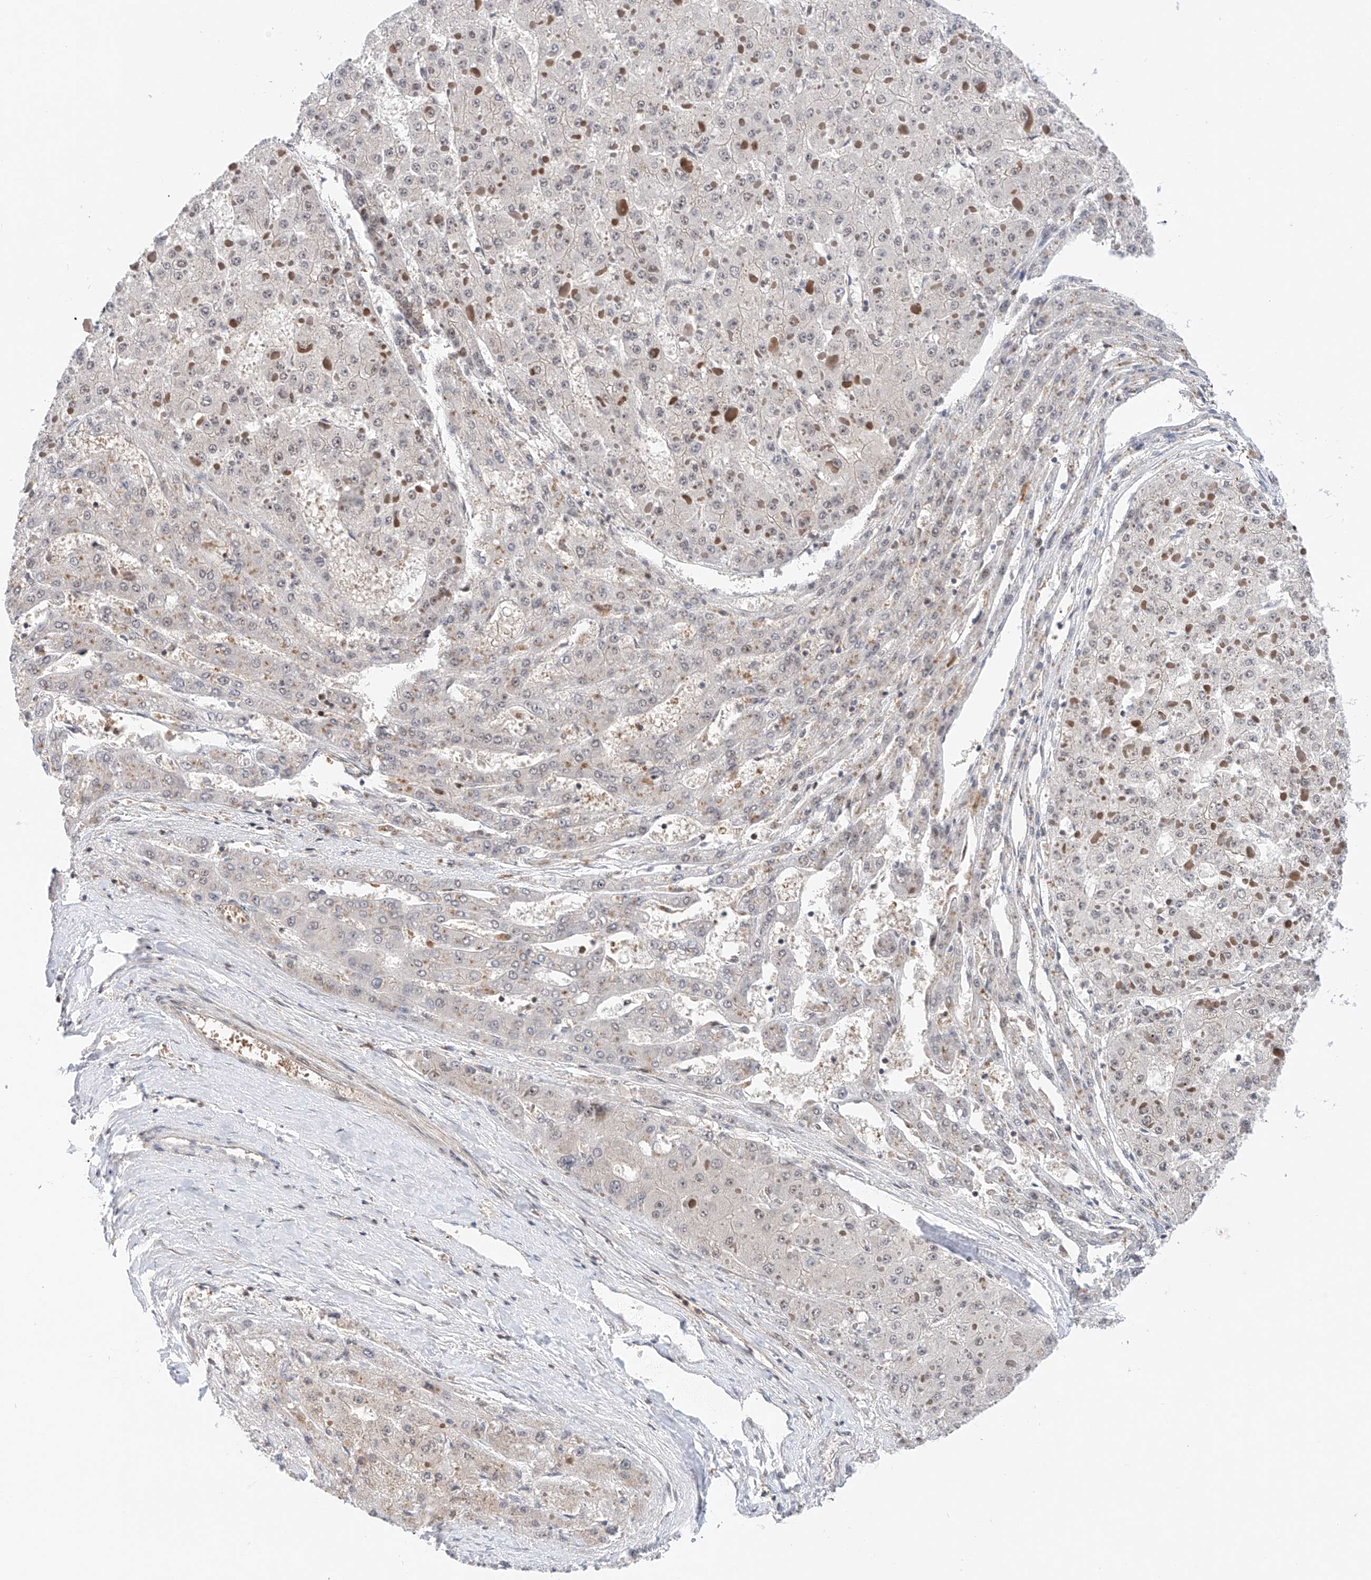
{"staining": {"intensity": "negative", "quantity": "none", "location": "none"}, "tissue": "liver cancer", "cell_type": "Tumor cells", "image_type": "cancer", "snomed": [{"axis": "morphology", "description": "Carcinoma, Hepatocellular, NOS"}, {"axis": "topography", "description": "Liver"}], "caption": "IHC of human liver cancer (hepatocellular carcinoma) reveals no expression in tumor cells. (Stains: DAB (3,3'-diaminobenzidine) immunohistochemistry with hematoxylin counter stain, Microscopy: brightfield microscopy at high magnification).", "gene": "SNRNP200", "patient": {"sex": "female", "age": 73}}